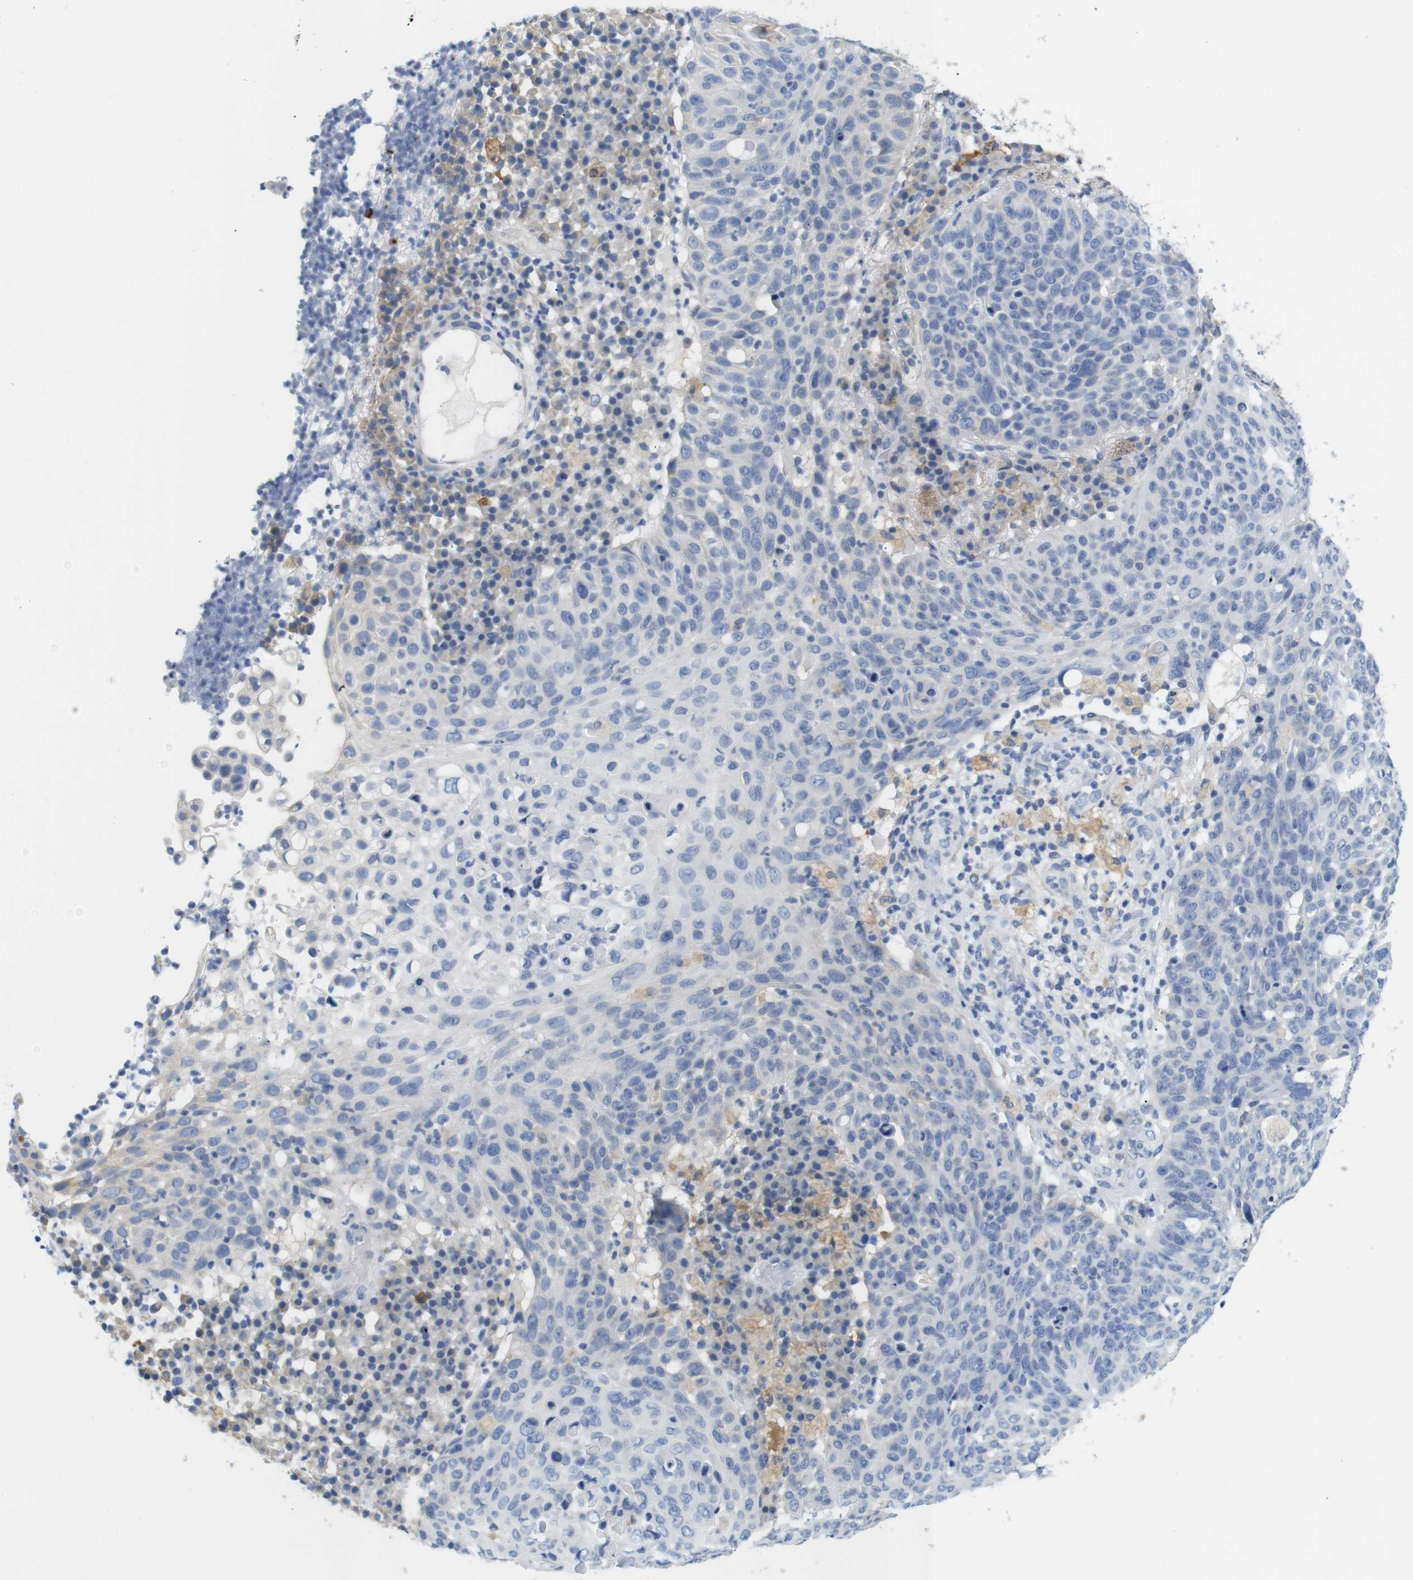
{"staining": {"intensity": "negative", "quantity": "none", "location": "none"}, "tissue": "skin cancer", "cell_type": "Tumor cells", "image_type": "cancer", "snomed": [{"axis": "morphology", "description": "Squamous cell carcinoma in situ, NOS"}, {"axis": "morphology", "description": "Squamous cell carcinoma, NOS"}, {"axis": "topography", "description": "Skin"}], "caption": "Immunohistochemistry (IHC) of human skin cancer (squamous cell carcinoma) exhibits no expression in tumor cells.", "gene": "NEBL", "patient": {"sex": "male", "age": 93}}